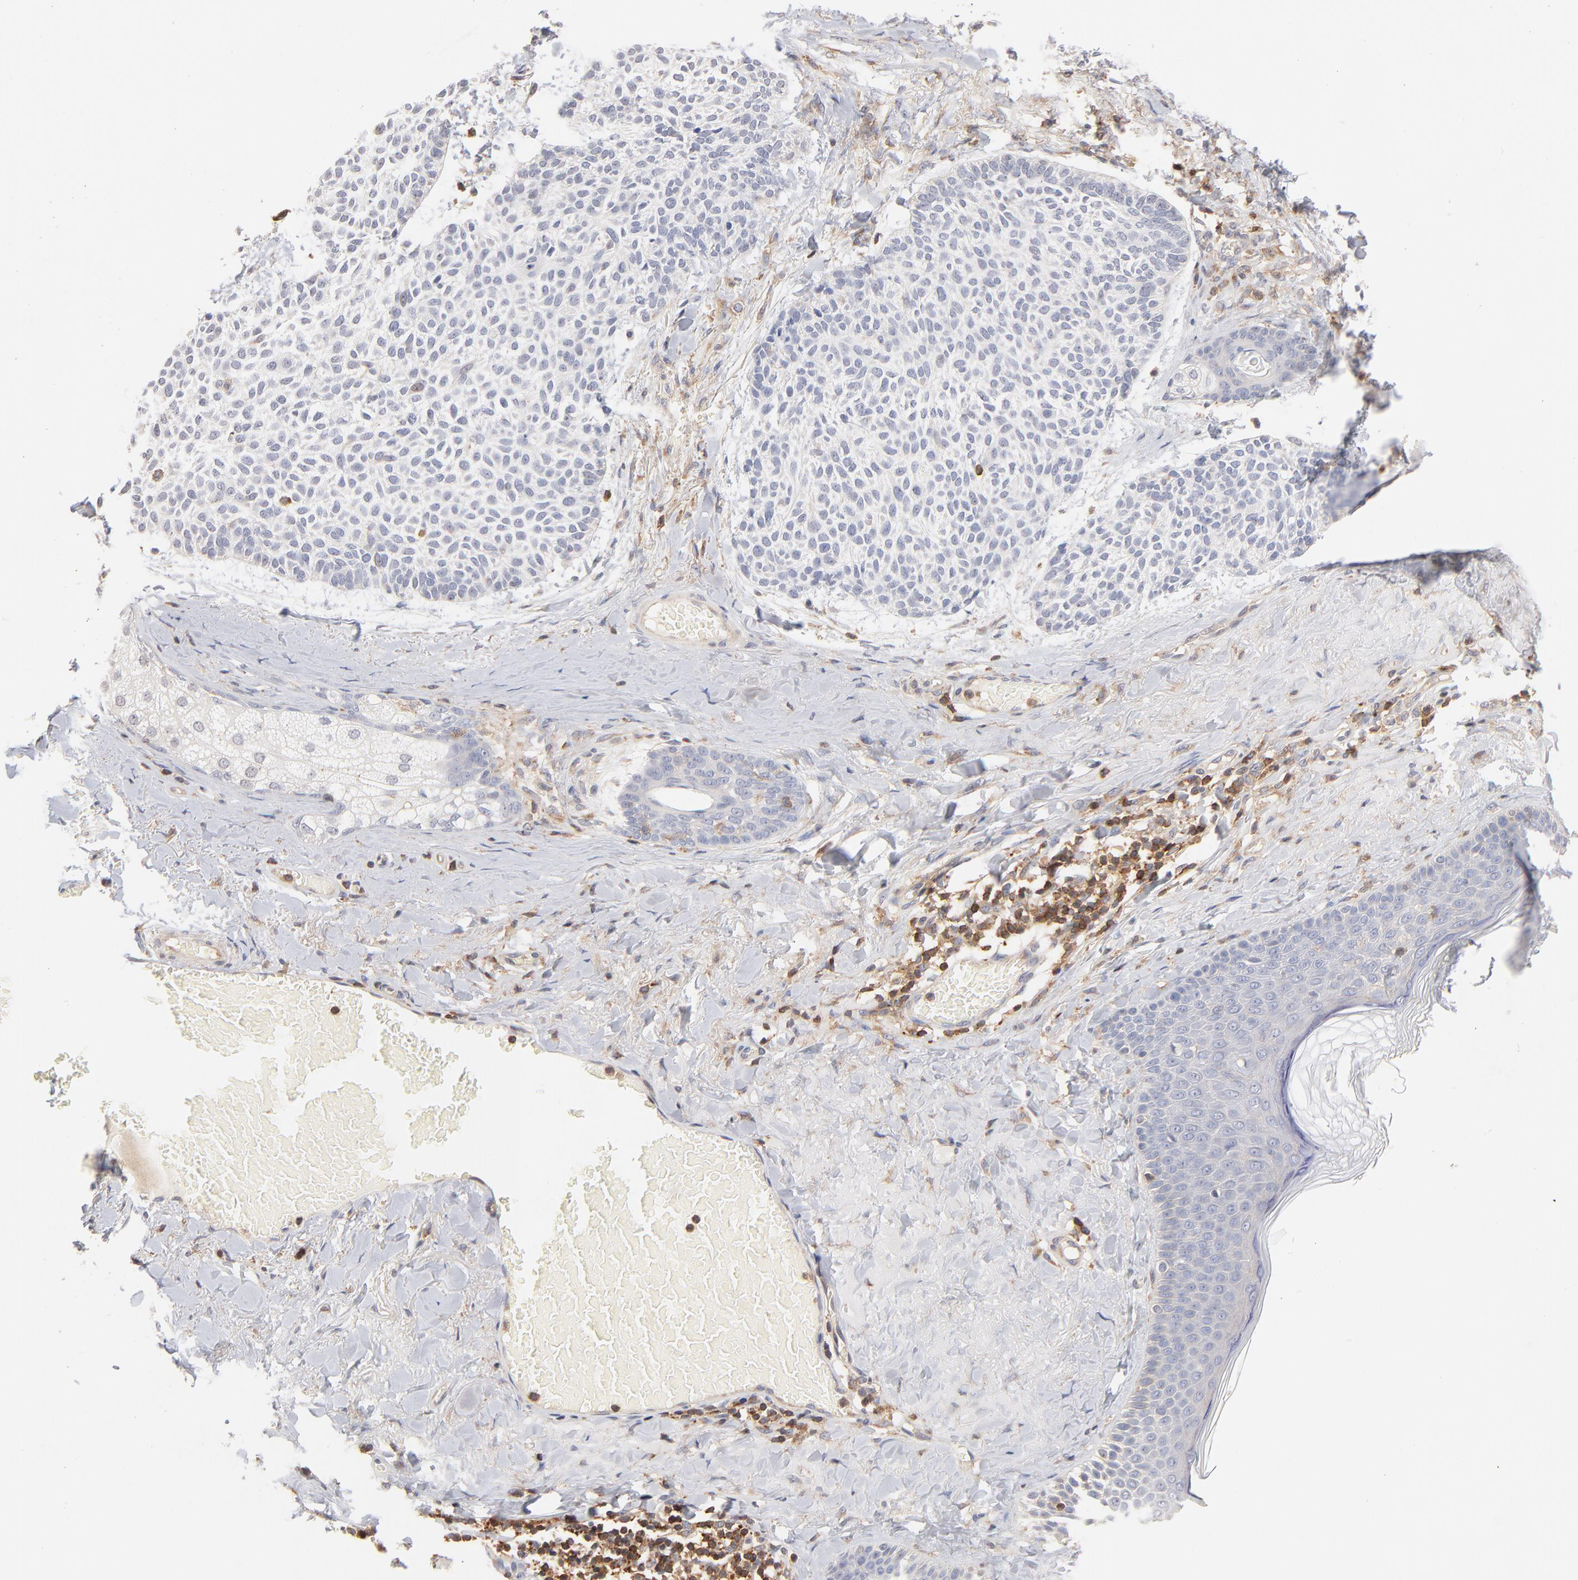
{"staining": {"intensity": "negative", "quantity": "none", "location": "none"}, "tissue": "skin cancer", "cell_type": "Tumor cells", "image_type": "cancer", "snomed": [{"axis": "morphology", "description": "Normal tissue, NOS"}, {"axis": "morphology", "description": "Basal cell carcinoma"}, {"axis": "topography", "description": "Skin"}], "caption": "This is an IHC micrograph of basal cell carcinoma (skin). There is no expression in tumor cells.", "gene": "WIPF1", "patient": {"sex": "female", "age": 70}}